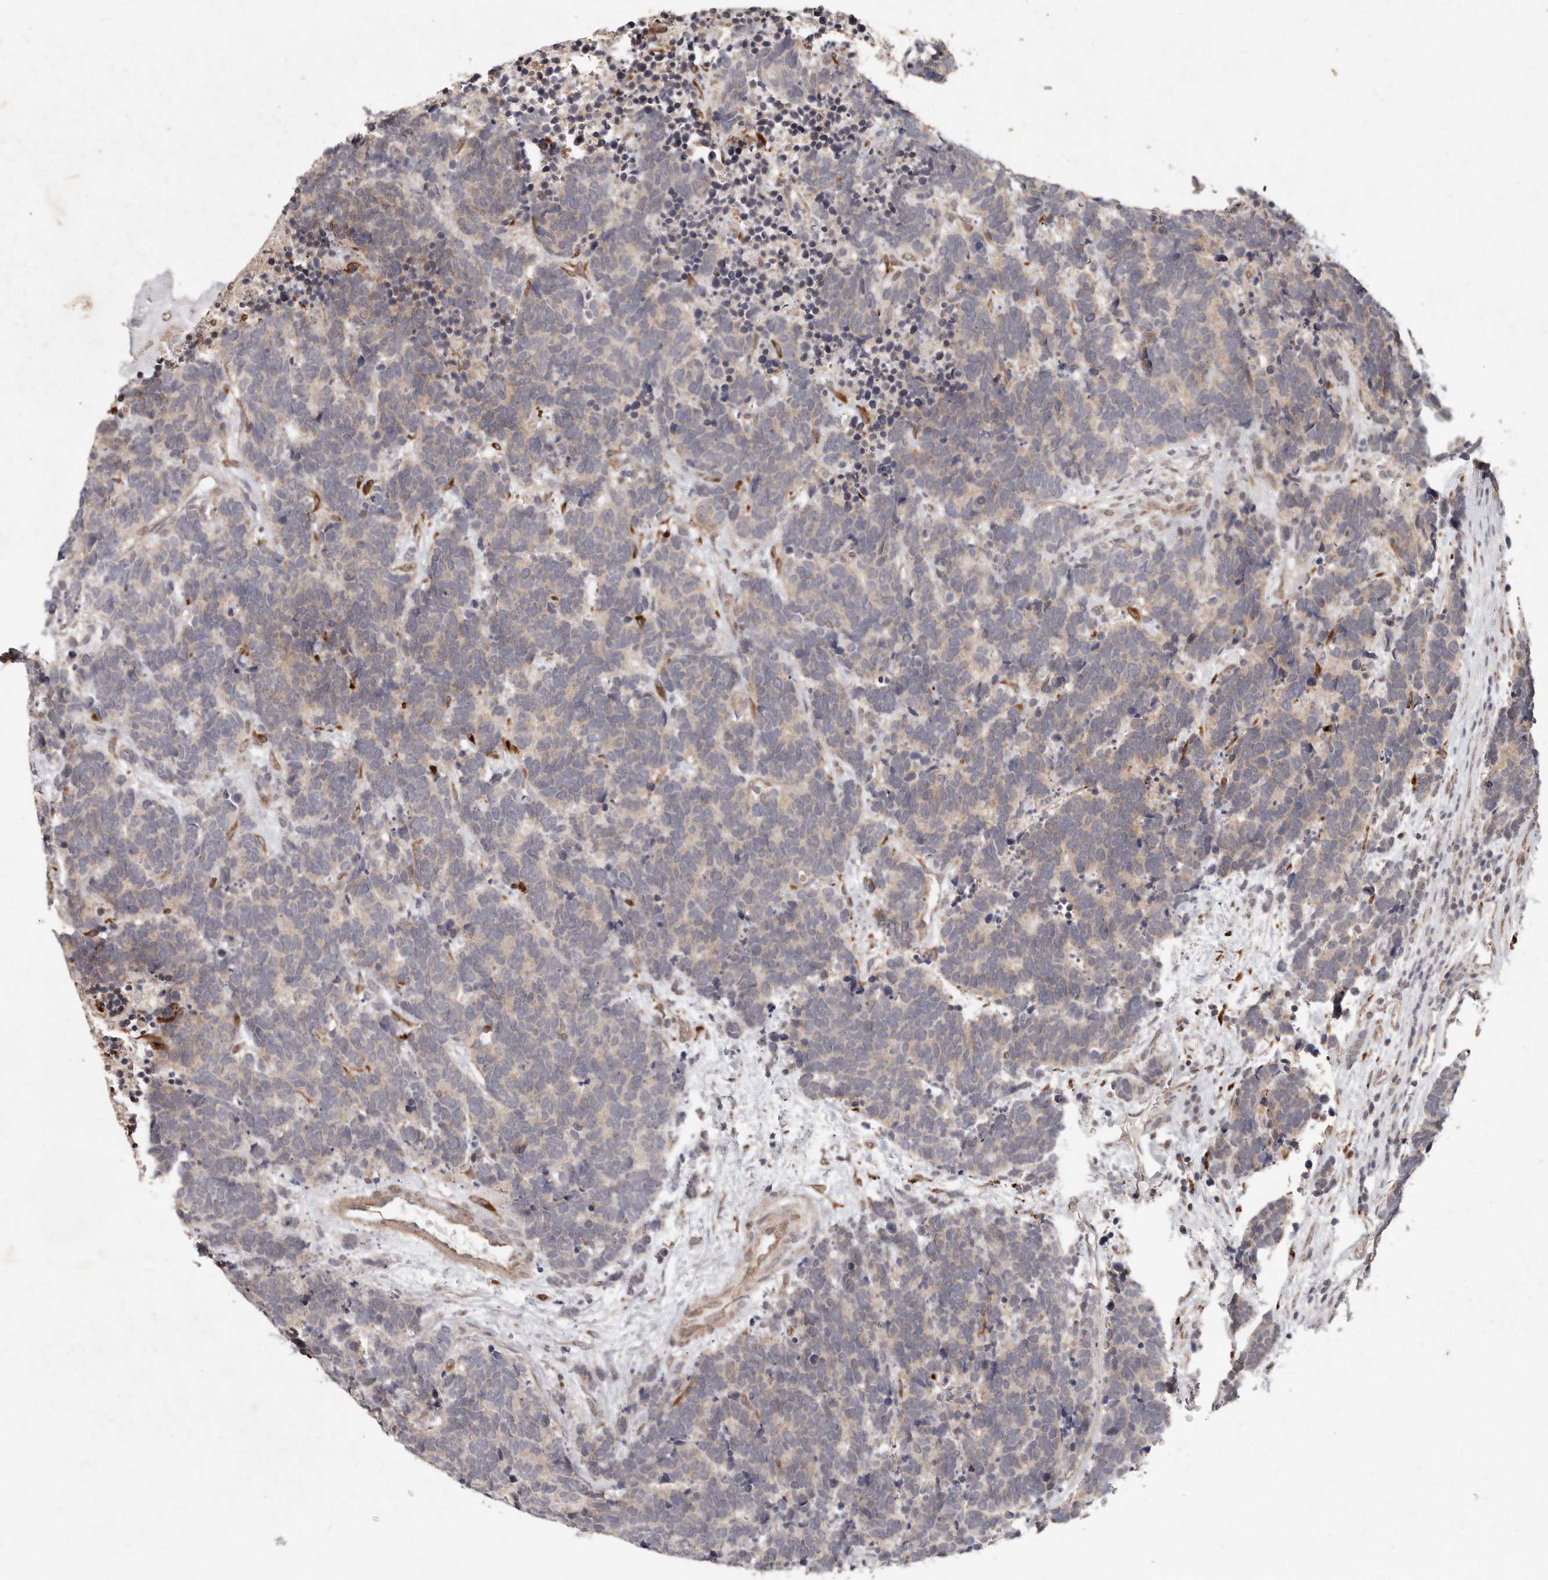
{"staining": {"intensity": "negative", "quantity": "none", "location": "none"}, "tissue": "carcinoid", "cell_type": "Tumor cells", "image_type": "cancer", "snomed": [{"axis": "morphology", "description": "Carcinoma, NOS"}, {"axis": "morphology", "description": "Carcinoid, malignant, NOS"}, {"axis": "topography", "description": "Urinary bladder"}], "caption": "Immunohistochemistry image of carcinoma stained for a protein (brown), which reveals no expression in tumor cells.", "gene": "PLOD2", "patient": {"sex": "male", "age": 57}}